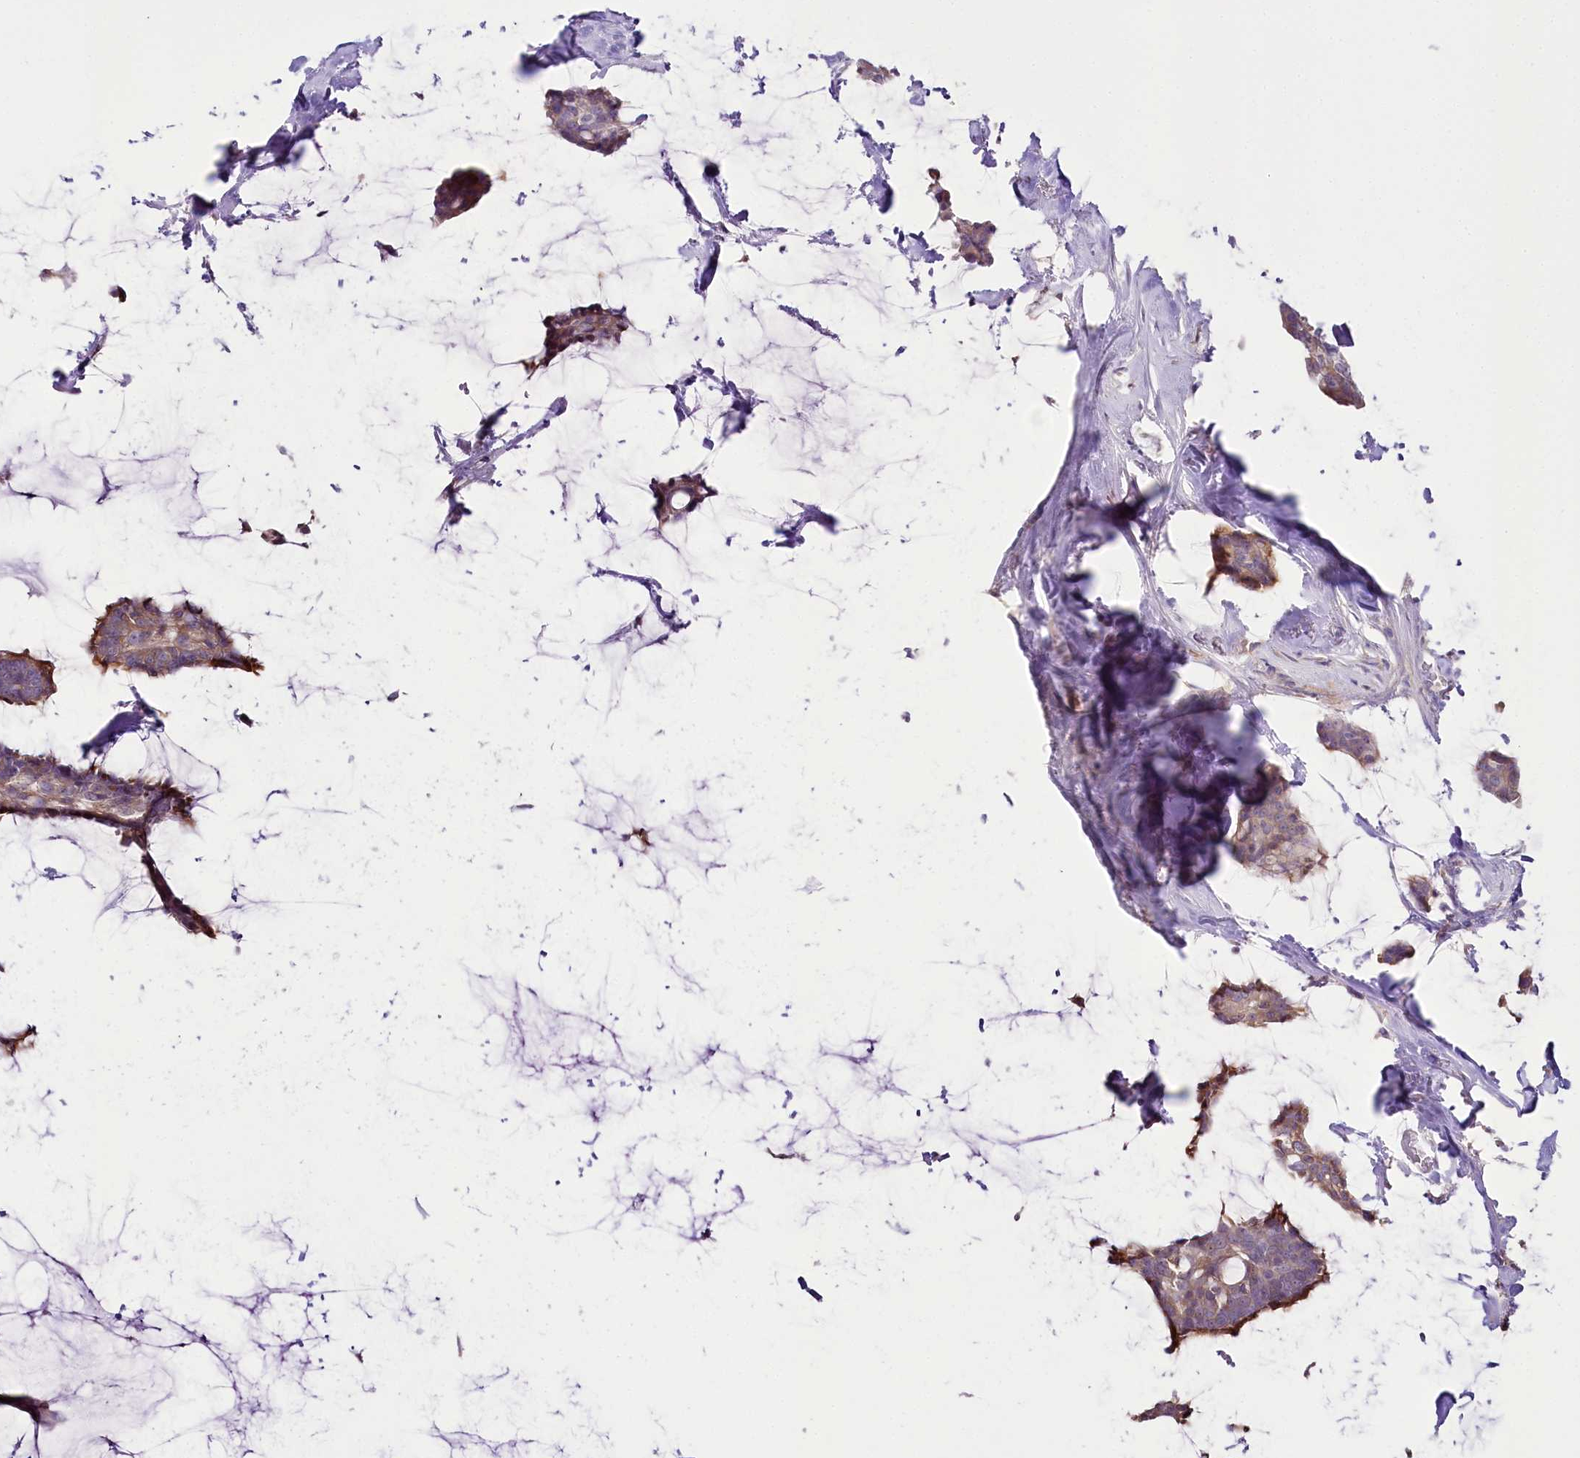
{"staining": {"intensity": "weak", "quantity": "25%-75%", "location": "cytoplasmic/membranous"}, "tissue": "breast cancer", "cell_type": "Tumor cells", "image_type": "cancer", "snomed": [{"axis": "morphology", "description": "Duct carcinoma"}, {"axis": "topography", "description": "Breast"}], "caption": "The immunohistochemical stain shows weak cytoplasmic/membranous expression in tumor cells of breast cancer (infiltrating ductal carcinoma) tissue. (DAB = brown stain, brightfield microscopy at high magnification).", "gene": "DPYD", "patient": {"sex": "female", "age": 93}}